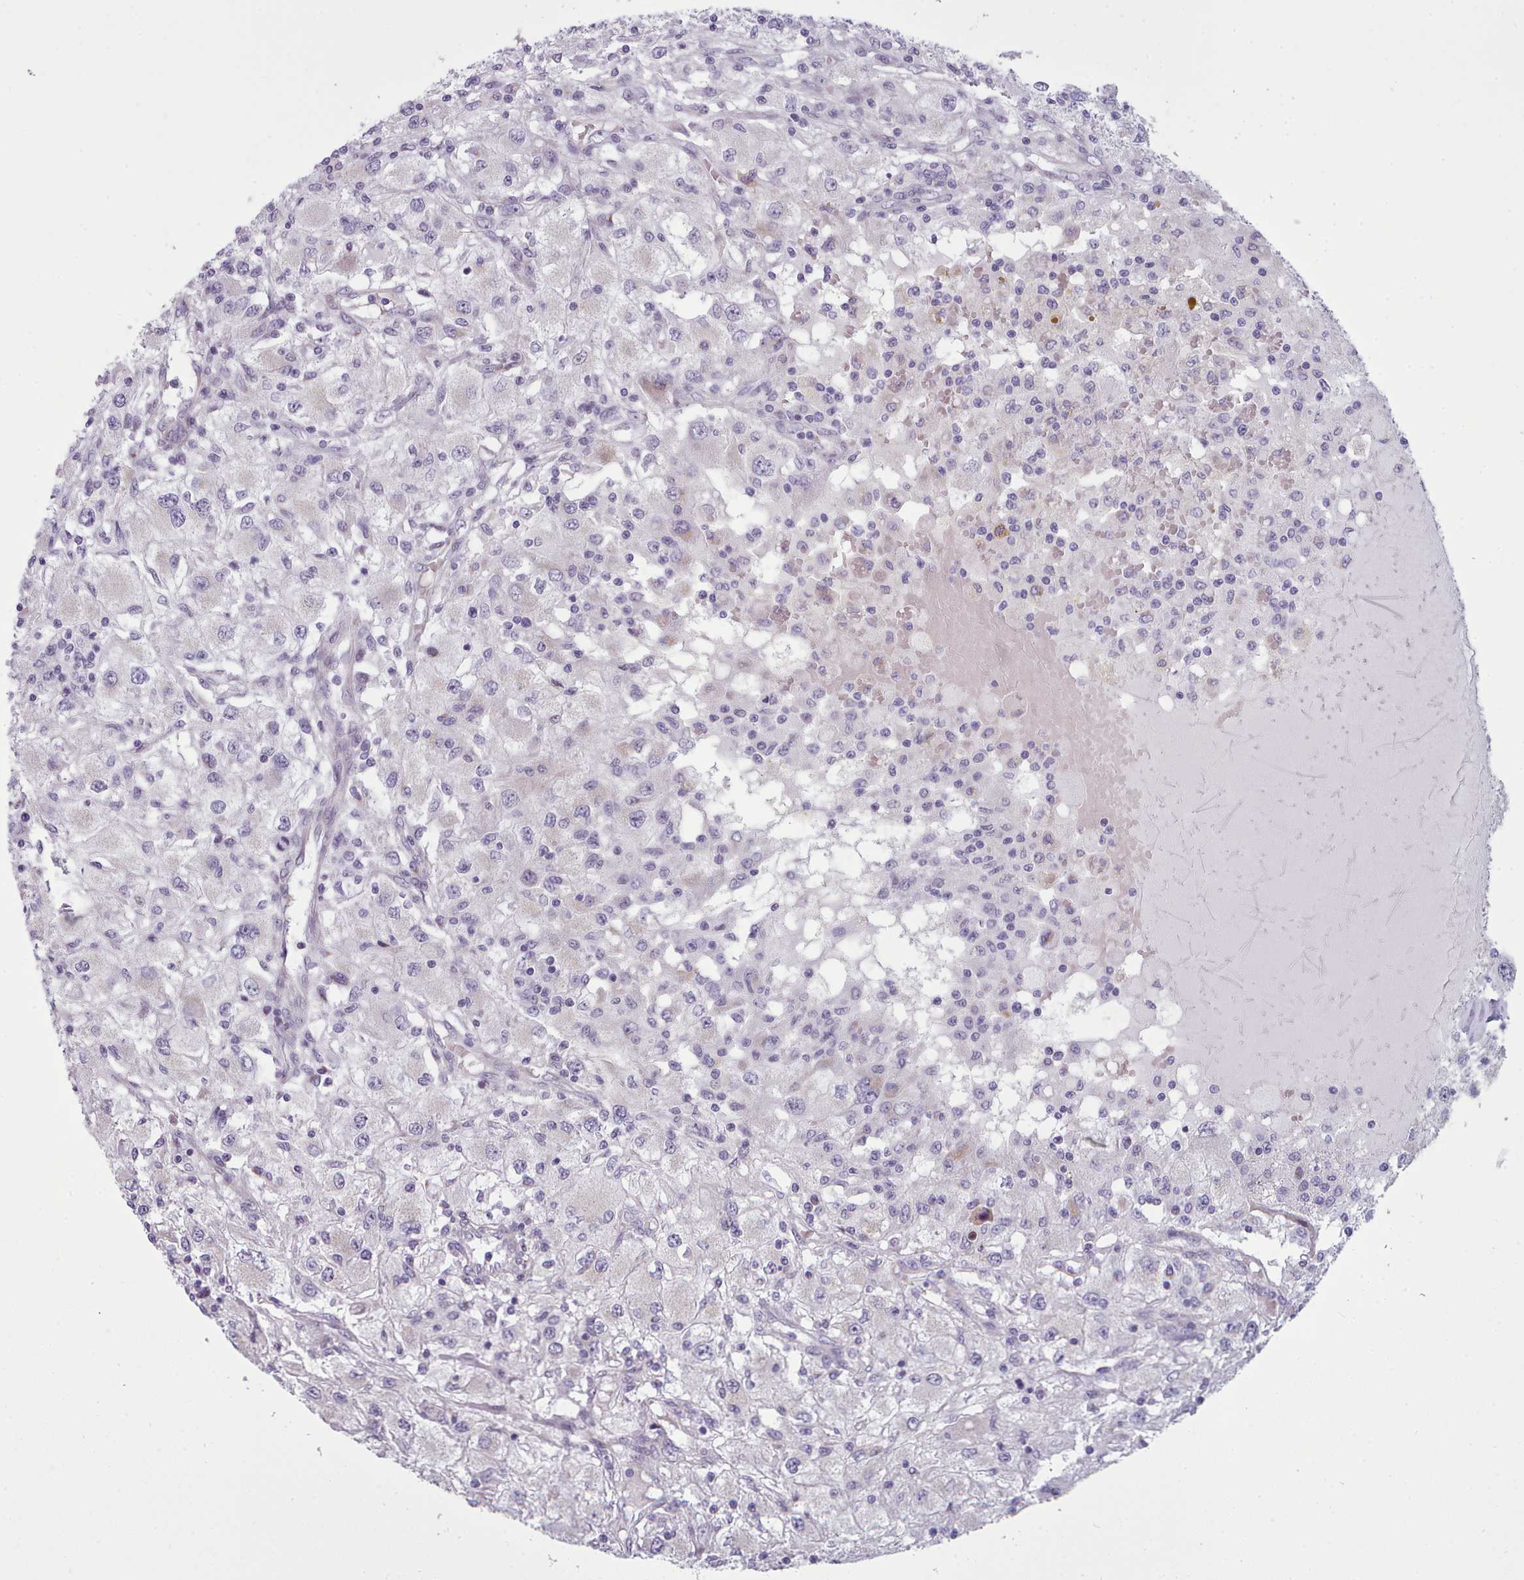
{"staining": {"intensity": "negative", "quantity": "none", "location": "none"}, "tissue": "renal cancer", "cell_type": "Tumor cells", "image_type": "cancer", "snomed": [{"axis": "morphology", "description": "Adenocarcinoma, NOS"}, {"axis": "topography", "description": "Kidney"}], "caption": "Immunohistochemistry micrograph of neoplastic tissue: renal cancer stained with DAB (3,3'-diaminobenzidine) exhibits no significant protein expression in tumor cells. Nuclei are stained in blue.", "gene": "SLC52A3", "patient": {"sex": "female", "age": 67}}